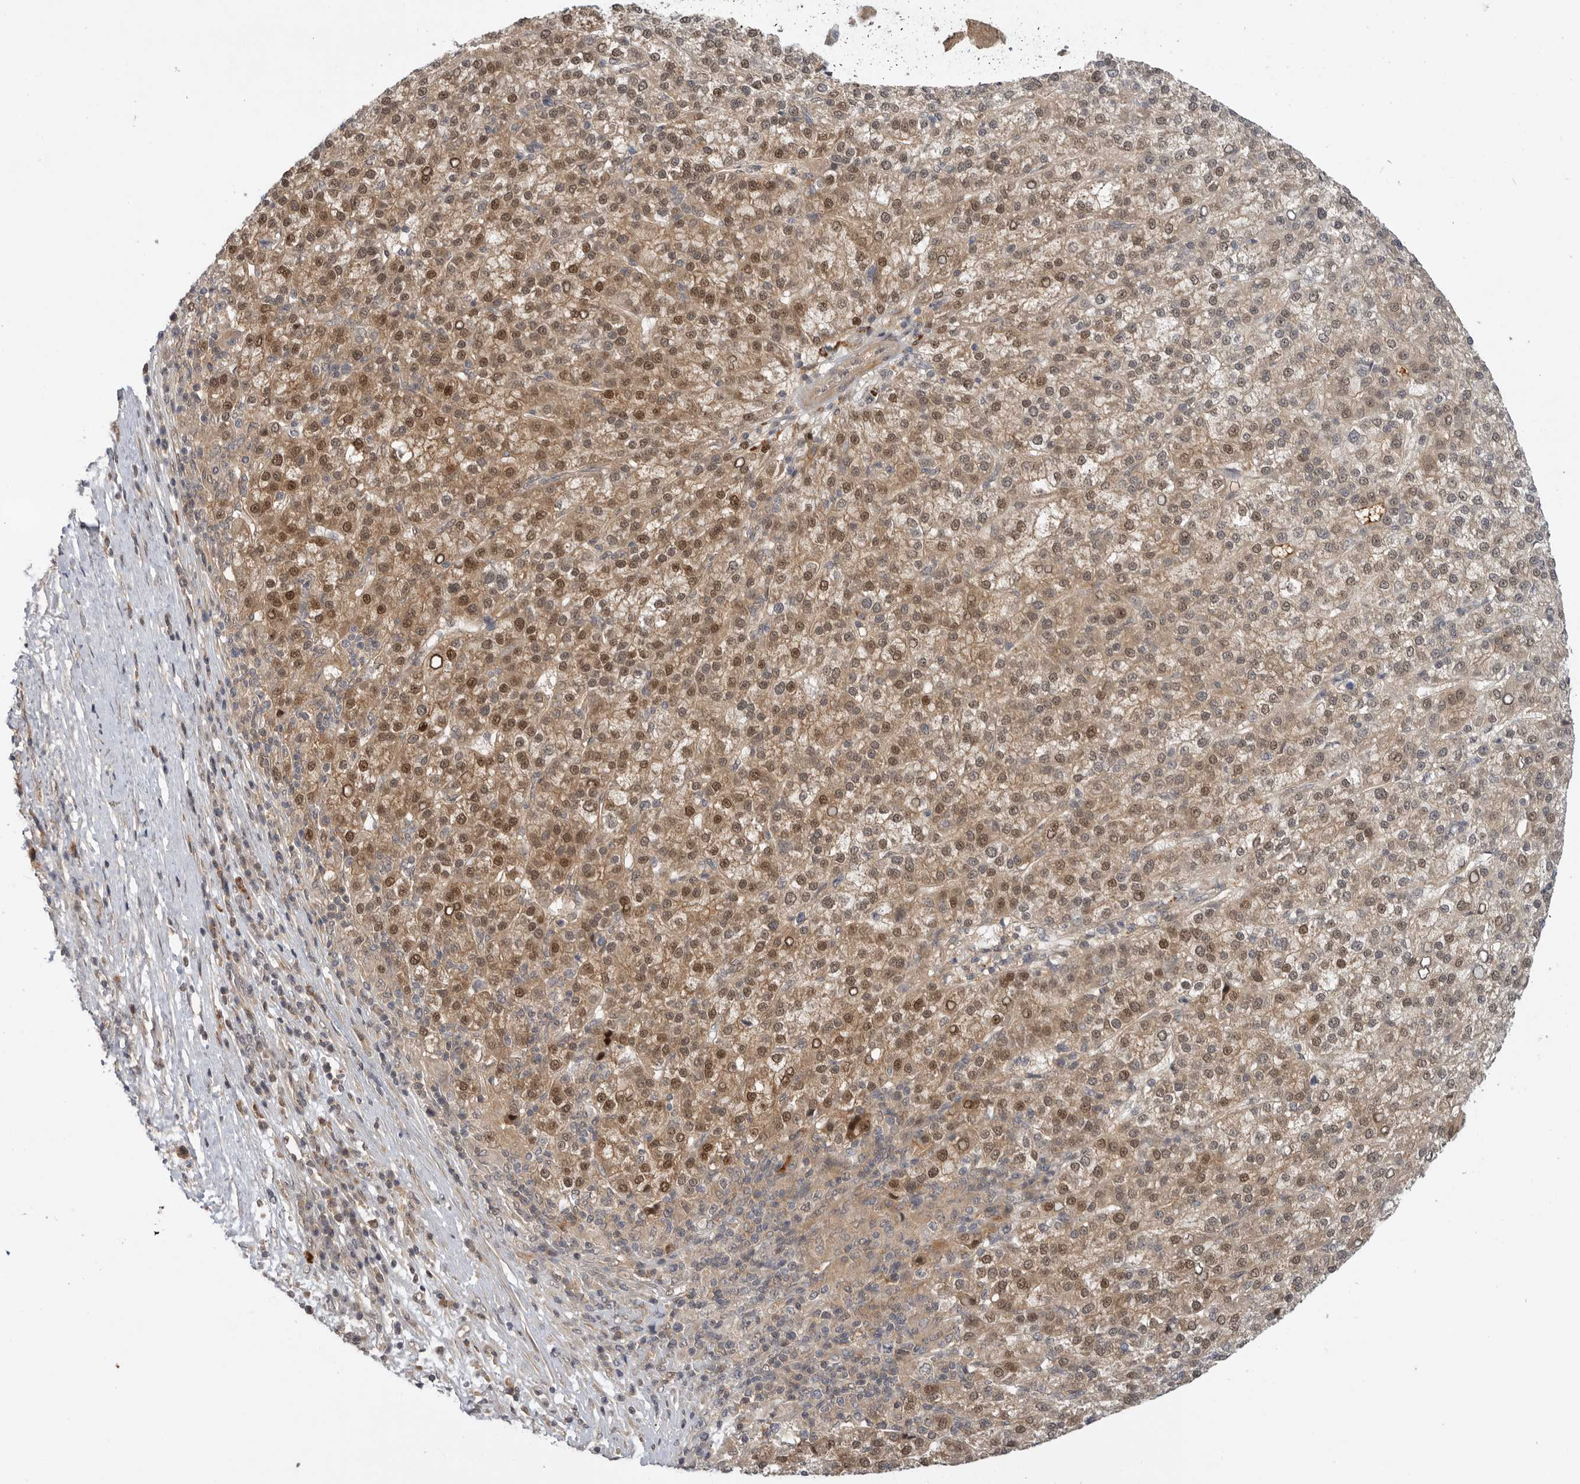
{"staining": {"intensity": "moderate", "quantity": "25%-75%", "location": "cytoplasmic/membranous,nuclear"}, "tissue": "liver cancer", "cell_type": "Tumor cells", "image_type": "cancer", "snomed": [{"axis": "morphology", "description": "Carcinoma, Hepatocellular, NOS"}, {"axis": "topography", "description": "Liver"}], "caption": "Immunohistochemical staining of hepatocellular carcinoma (liver) demonstrates moderate cytoplasmic/membranous and nuclear protein staining in about 25%-75% of tumor cells. (IHC, brightfield microscopy, high magnification).", "gene": "DCAF8", "patient": {"sex": "female", "age": 58}}